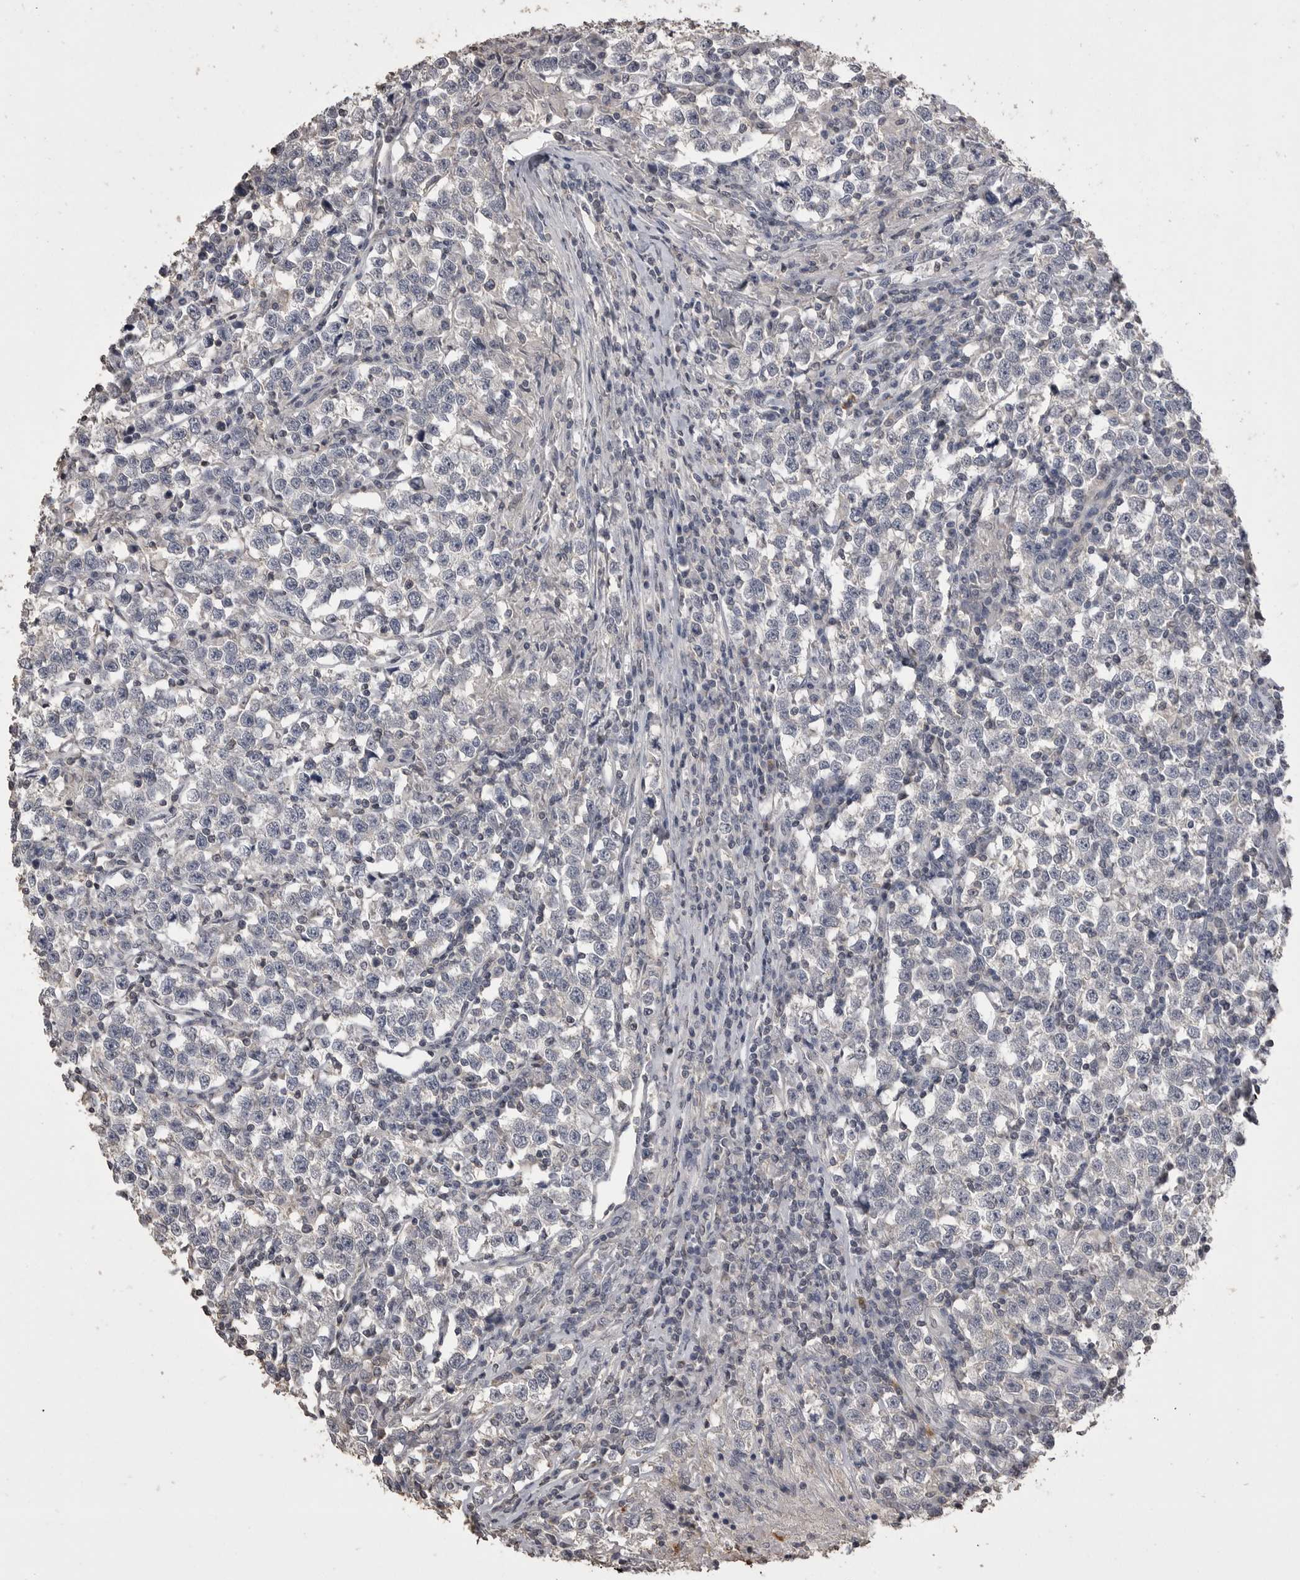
{"staining": {"intensity": "negative", "quantity": "none", "location": "none"}, "tissue": "testis cancer", "cell_type": "Tumor cells", "image_type": "cancer", "snomed": [{"axis": "morphology", "description": "Normal tissue, NOS"}, {"axis": "morphology", "description": "Seminoma, NOS"}, {"axis": "topography", "description": "Testis"}], "caption": "A high-resolution image shows IHC staining of testis cancer, which reveals no significant positivity in tumor cells. (DAB IHC visualized using brightfield microscopy, high magnification).", "gene": "MMP7", "patient": {"sex": "male", "age": 43}}